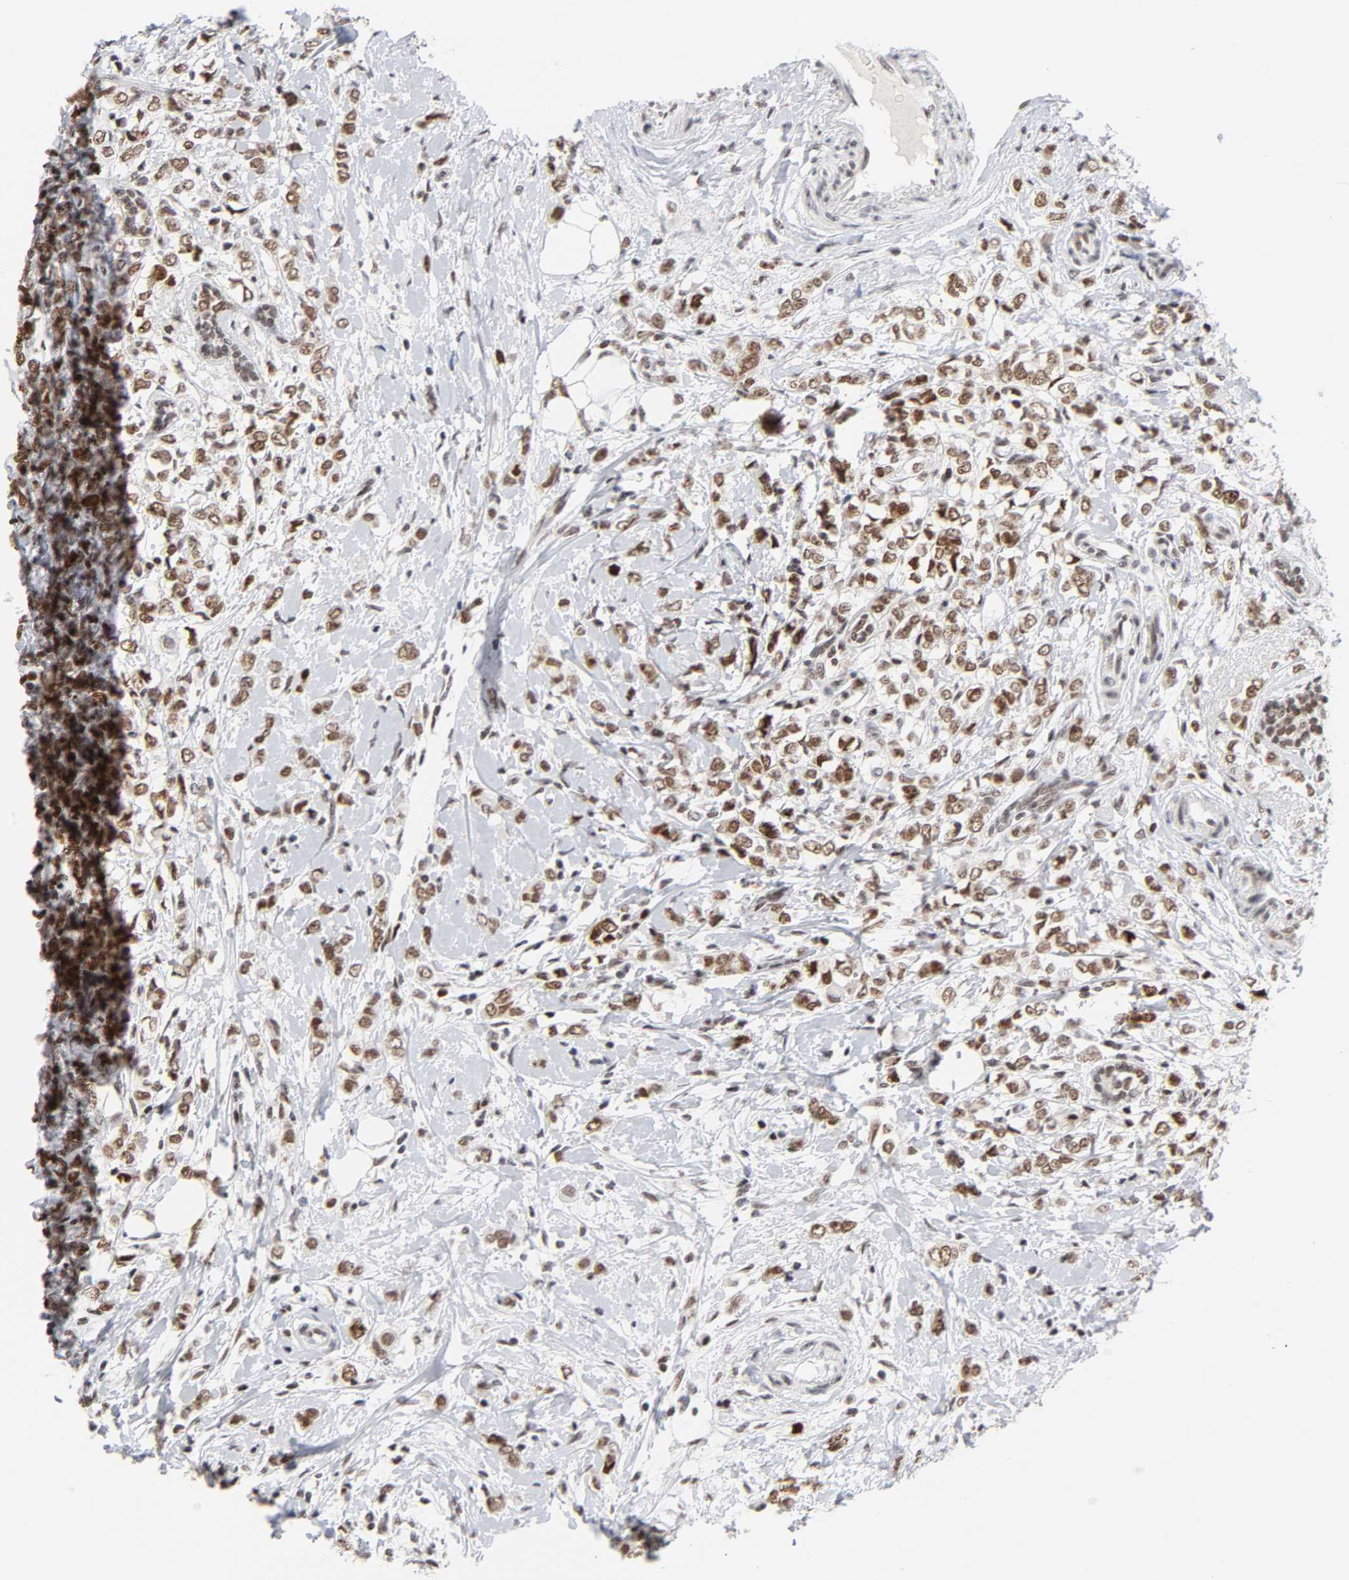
{"staining": {"intensity": "strong", "quantity": "25%-75%", "location": "nuclear"}, "tissue": "breast cancer", "cell_type": "Tumor cells", "image_type": "cancer", "snomed": [{"axis": "morphology", "description": "Normal tissue, NOS"}, {"axis": "morphology", "description": "Lobular carcinoma"}, {"axis": "topography", "description": "Breast"}], "caption": "Human lobular carcinoma (breast) stained with a protein marker demonstrates strong staining in tumor cells.", "gene": "RFC4", "patient": {"sex": "female", "age": 47}}